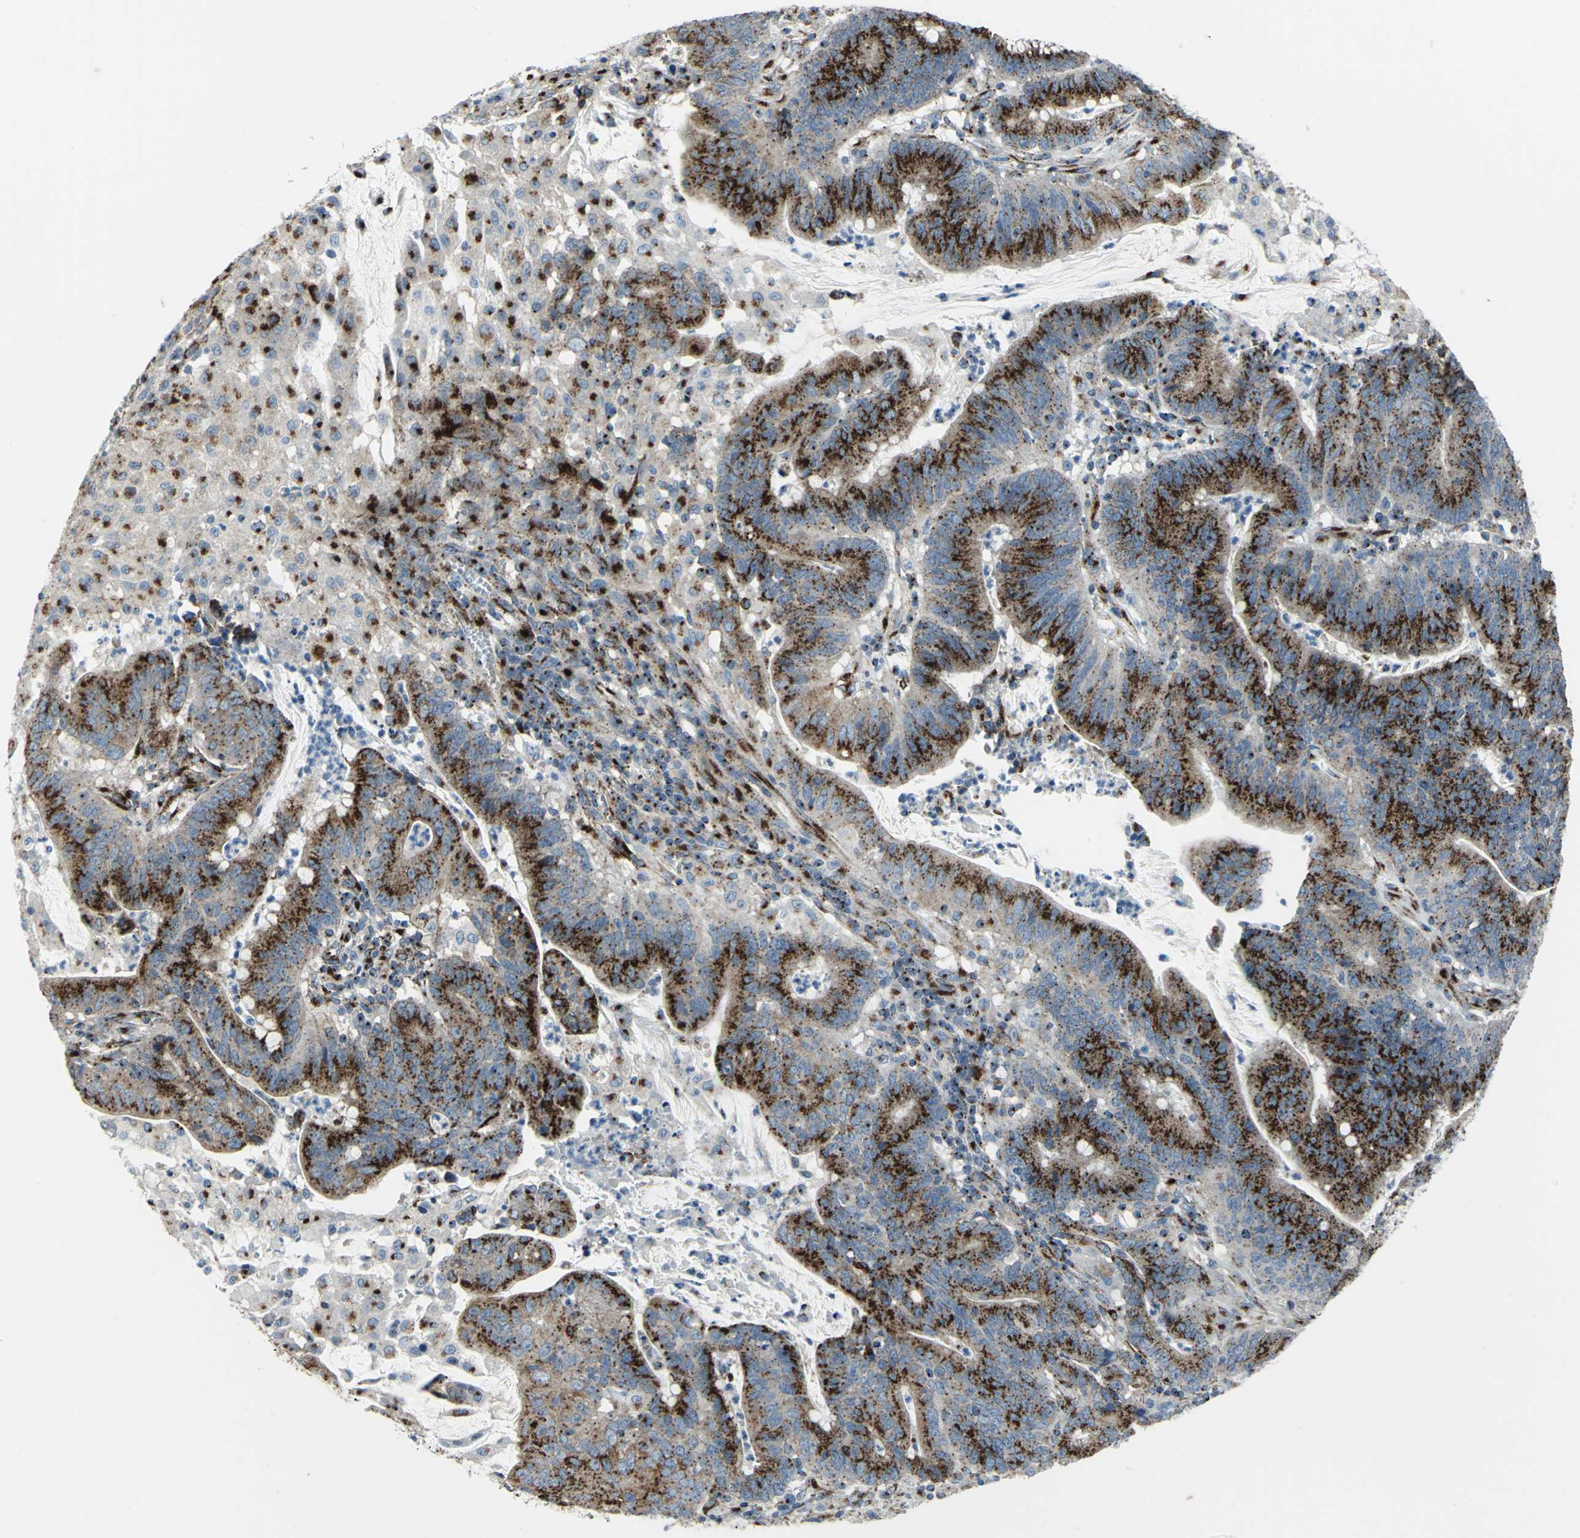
{"staining": {"intensity": "strong", "quantity": ">75%", "location": "cytoplasmic/membranous"}, "tissue": "colorectal cancer", "cell_type": "Tumor cells", "image_type": "cancer", "snomed": [{"axis": "morphology", "description": "Adenocarcinoma, NOS"}, {"axis": "topography", "description": "Colon"}], "caption": "Adenocarcinoma (colorectal) stained for a protein shows strong cytoplasmic/membranous positivity in tumor cells.", "gene": "GPR3", "patient": {"sex": "male", "age": 45}}